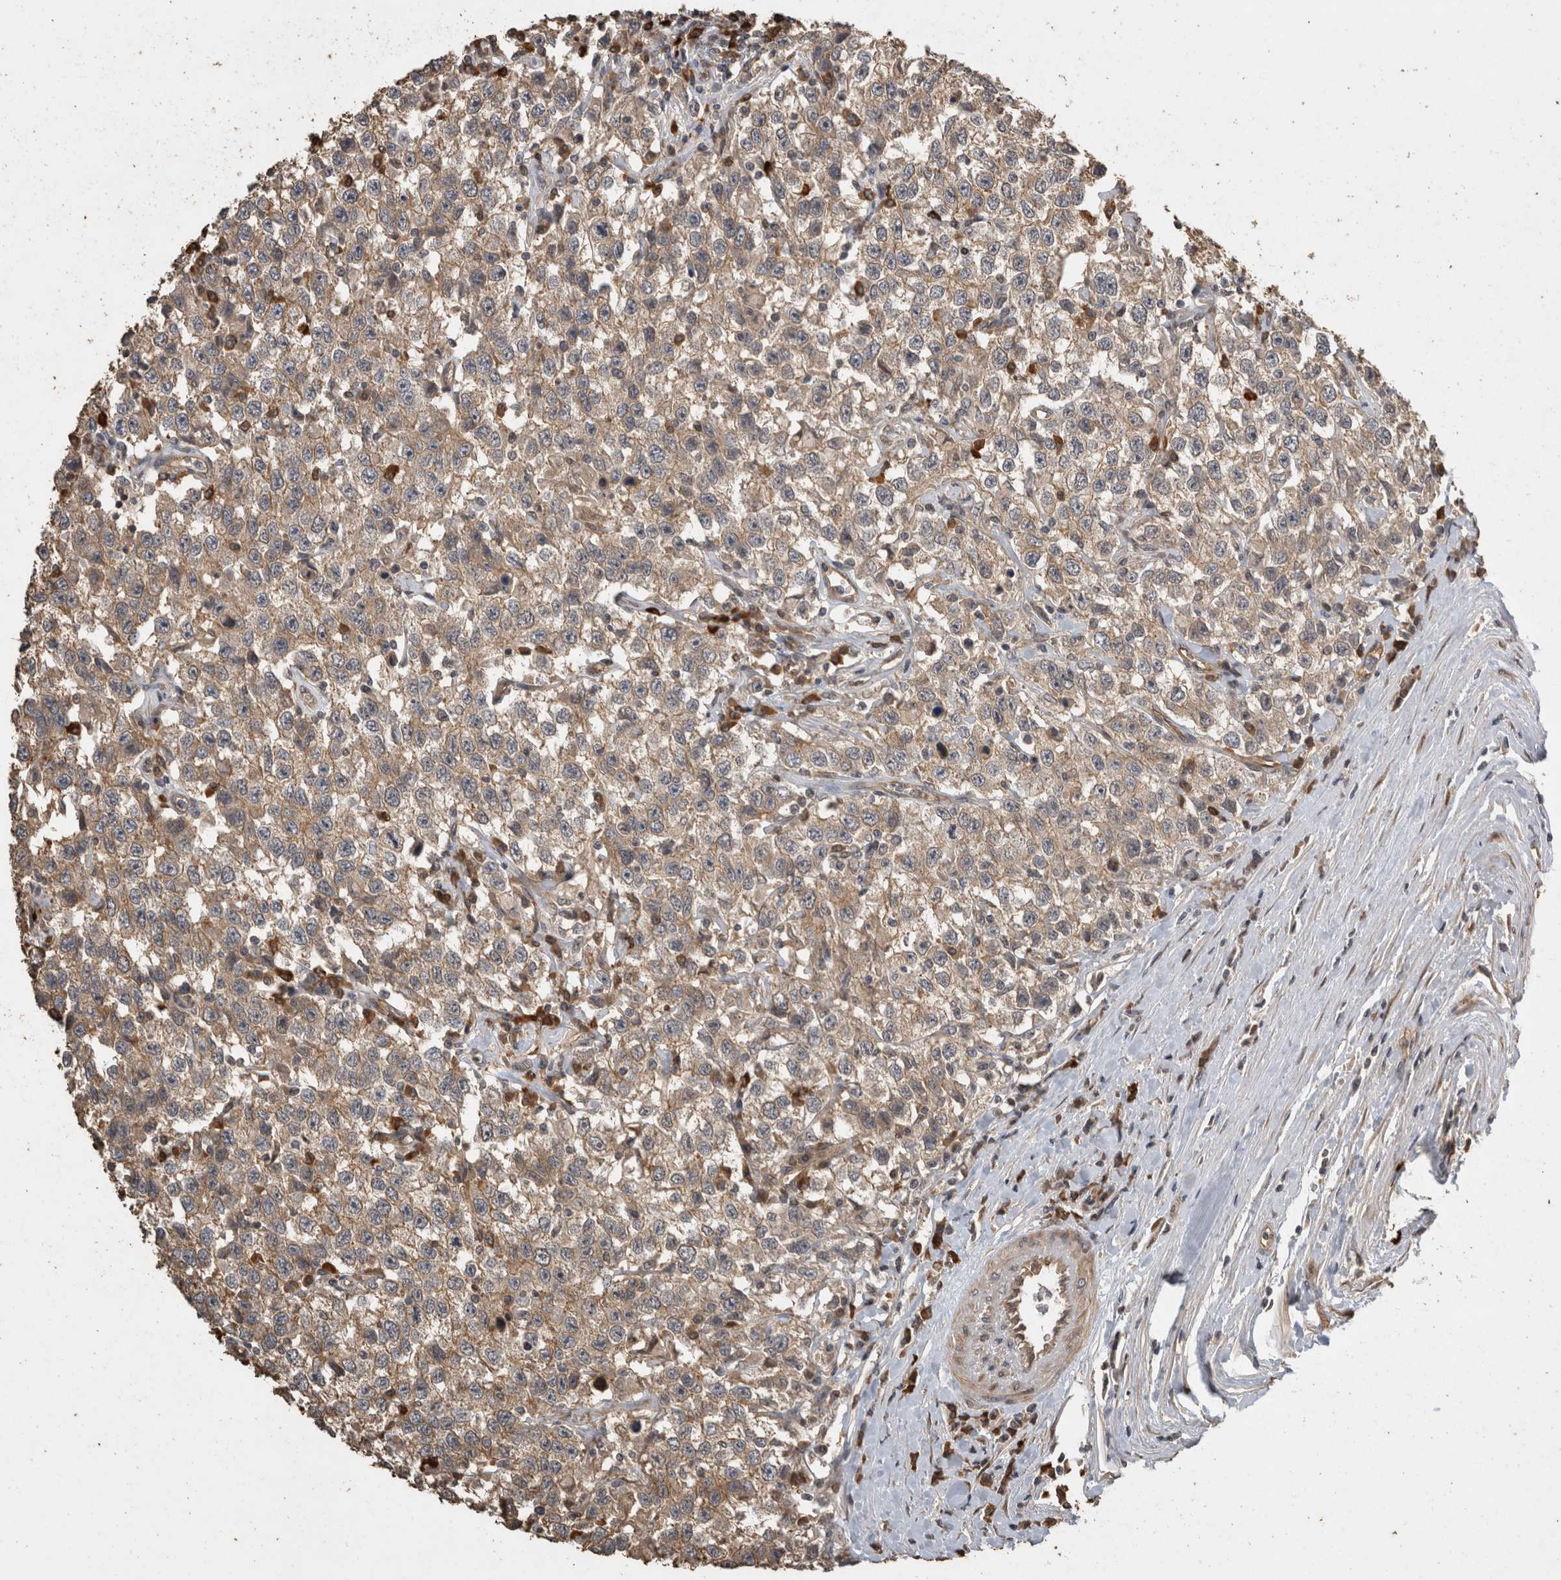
{"staining": {"intensity": "weak", "quantity": ">75%", "location": "cytoplasmic/membranous"}, "tissue": "testis cancer", "cell_type": "Tumor cells", "image_type": "cancer", "snomed": [{"axis": "morphology", "description": "Seminoma, NOS"}, {"axis": "topography", "description": "Testis"}], "caption": "Tumor cells exhibit low levels of weak cytoplasmic/membranous expression in about >75% of cells in human testis cancer.", "gene": "RHPN1", "patient": {"sex": "male", "age": 41}}